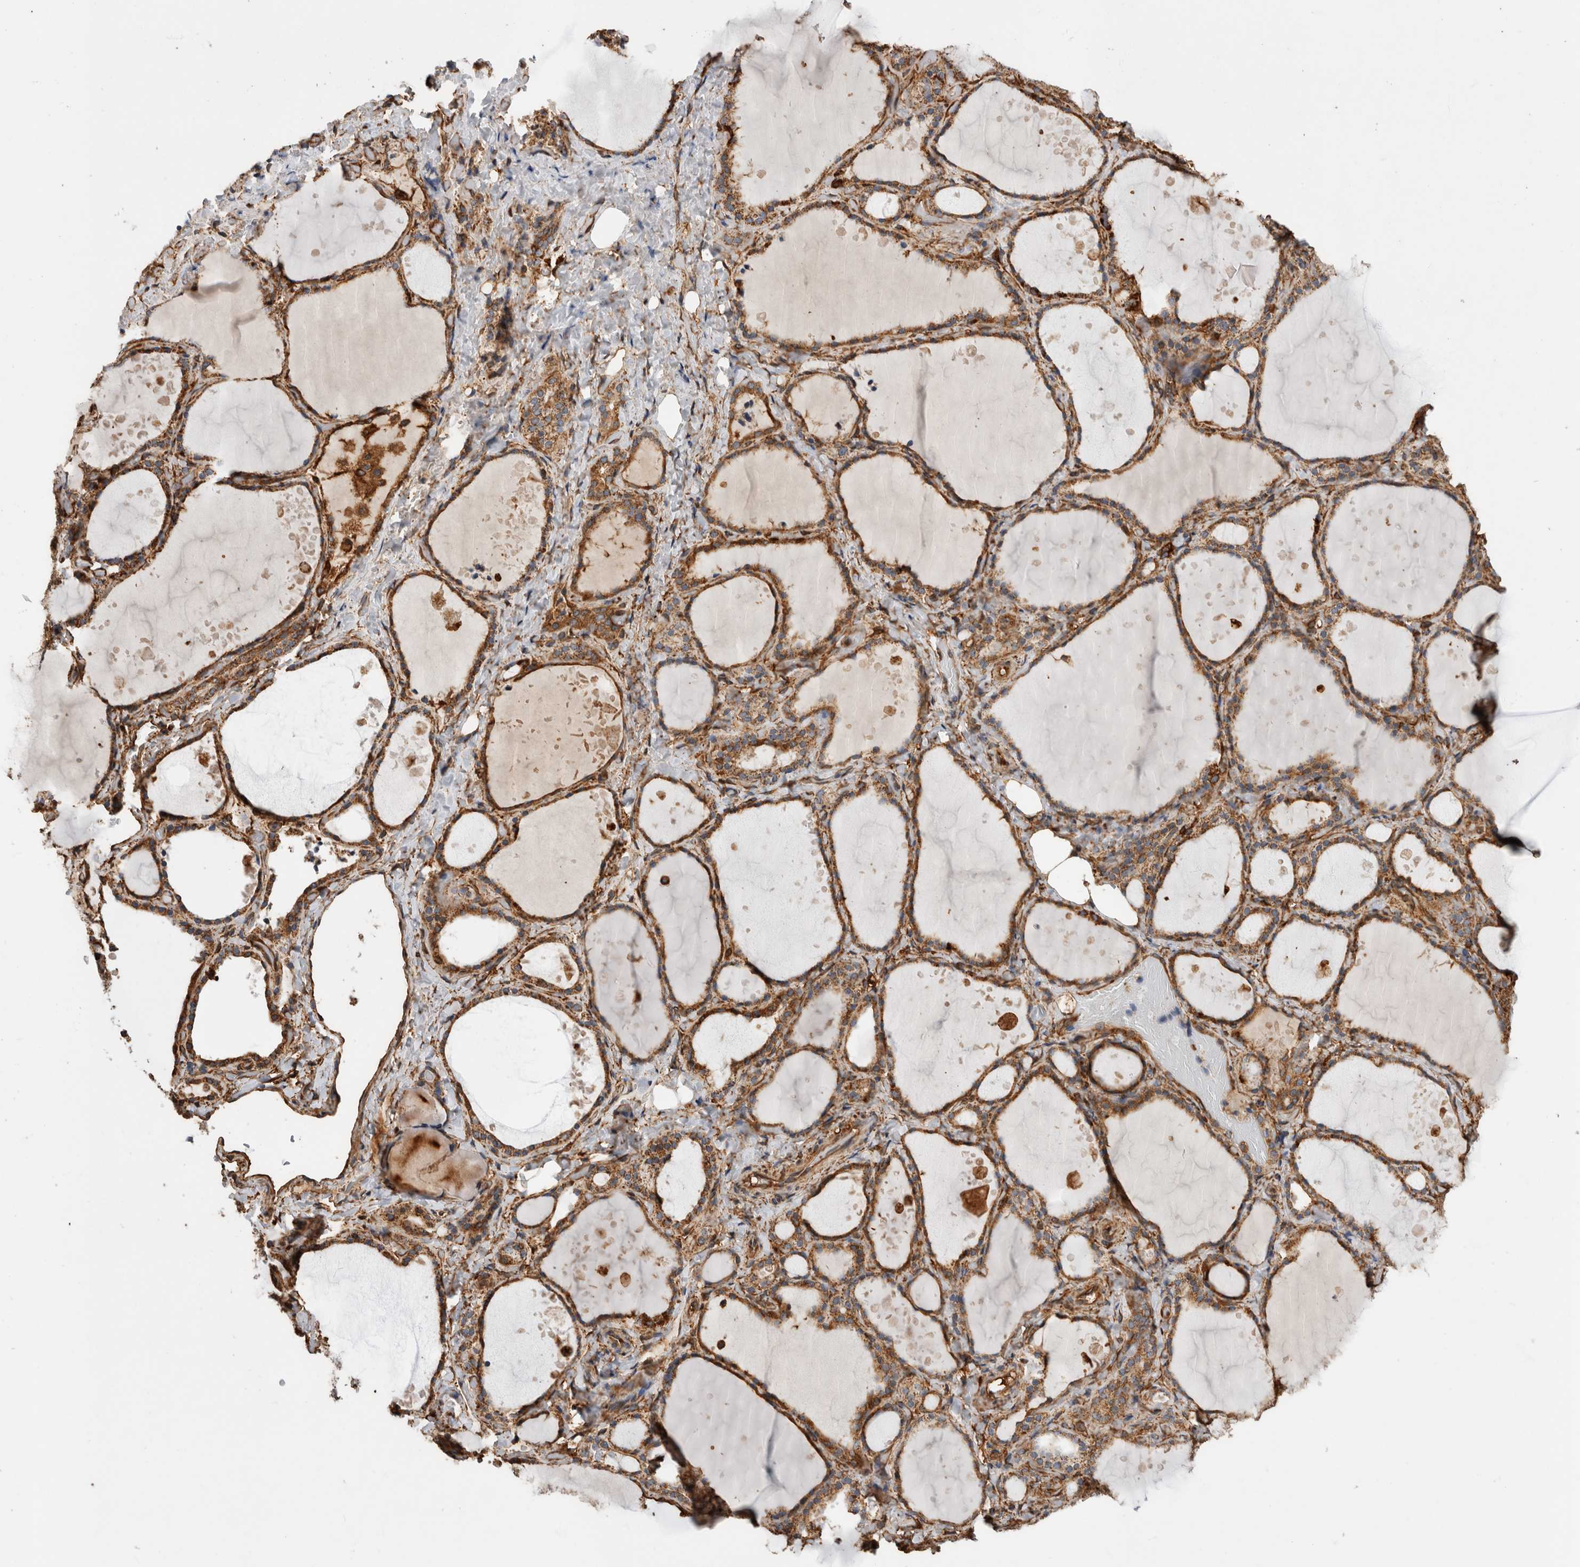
{"staining": {"intensity": "moderate", "quantity": ">75%", "location": "cytoplasmic/membranous"}, "tissue": "thyroid gland", "cell_type": "Glandular cells", "image_type": "normal", "snomed": [{"axis": "morphology", "description": "Normal tissue, NOS"}, {"axis": "topography", "description": "Thyroid gland"}], "caption": "Immunohistochemical staining of benign human thyroid gland demonstrates >75% levels of moderate cytoplasmic/membranous protein expression in about >75% of glandular cells. (DAB (3,3'-diaminobenzidine) IHC with brightfield microscopy, high magnification).", "gene": "ZNF397", "patient": {"sex": "female", "age": 44}}